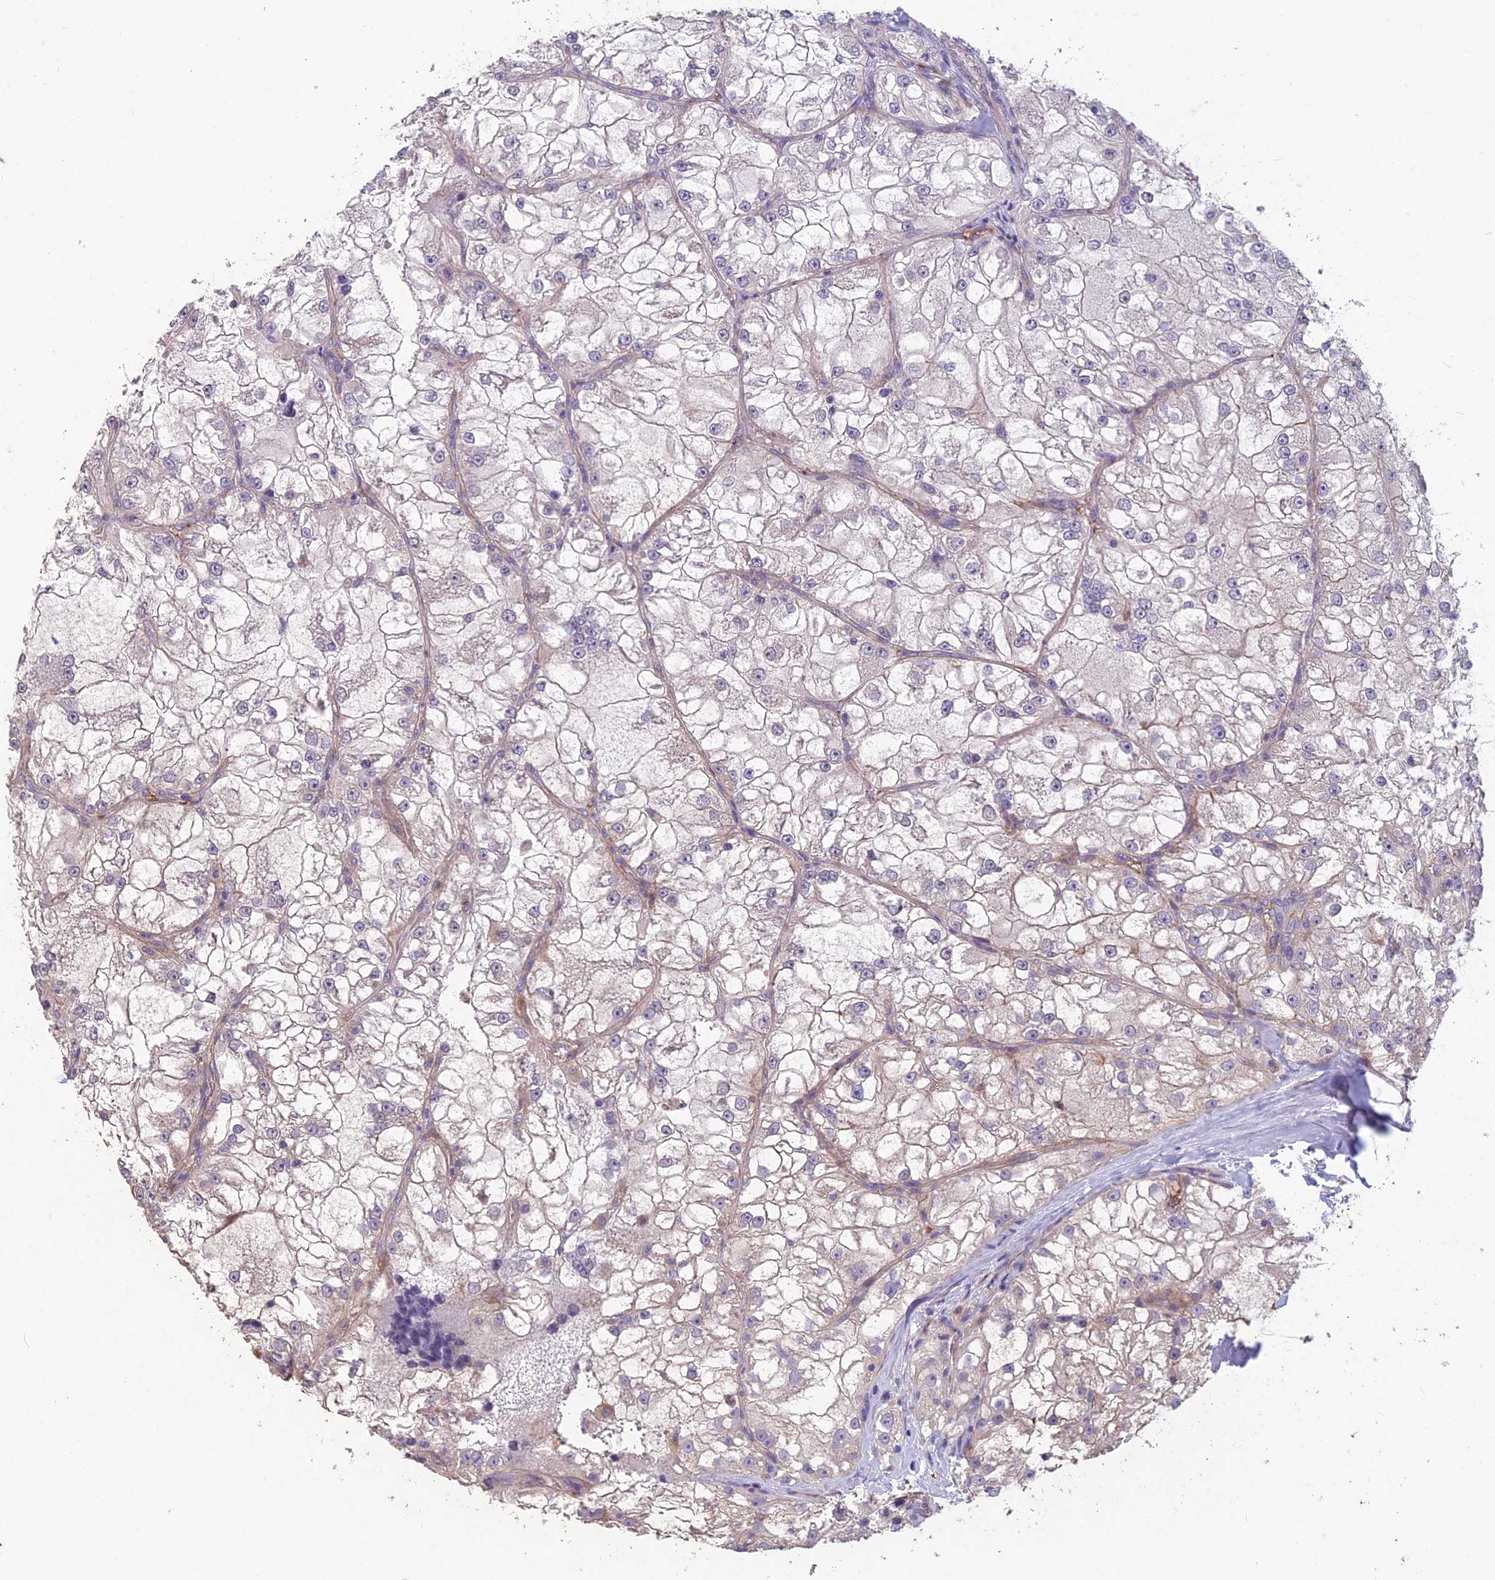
{"staining": {"intensity": "weak", "quantity": "<25%", "location": "cytoplasmic/membranous"}, "tissue": "renal cancer", "cell_type": "Tumor cells", "image_type": "cancer", "snomed": [{"axis": "morphology", "description": "Adenocarcinoma, NOS"}, {"axis": "topography", "description": "Kidney"}], "caption": "Immunohistochemical staining of human renal adenocarcinoma reveals no significant staining in tumor cells.", "gene": "CEACAM16", "patient": {"sex": "female", "age": 72}}